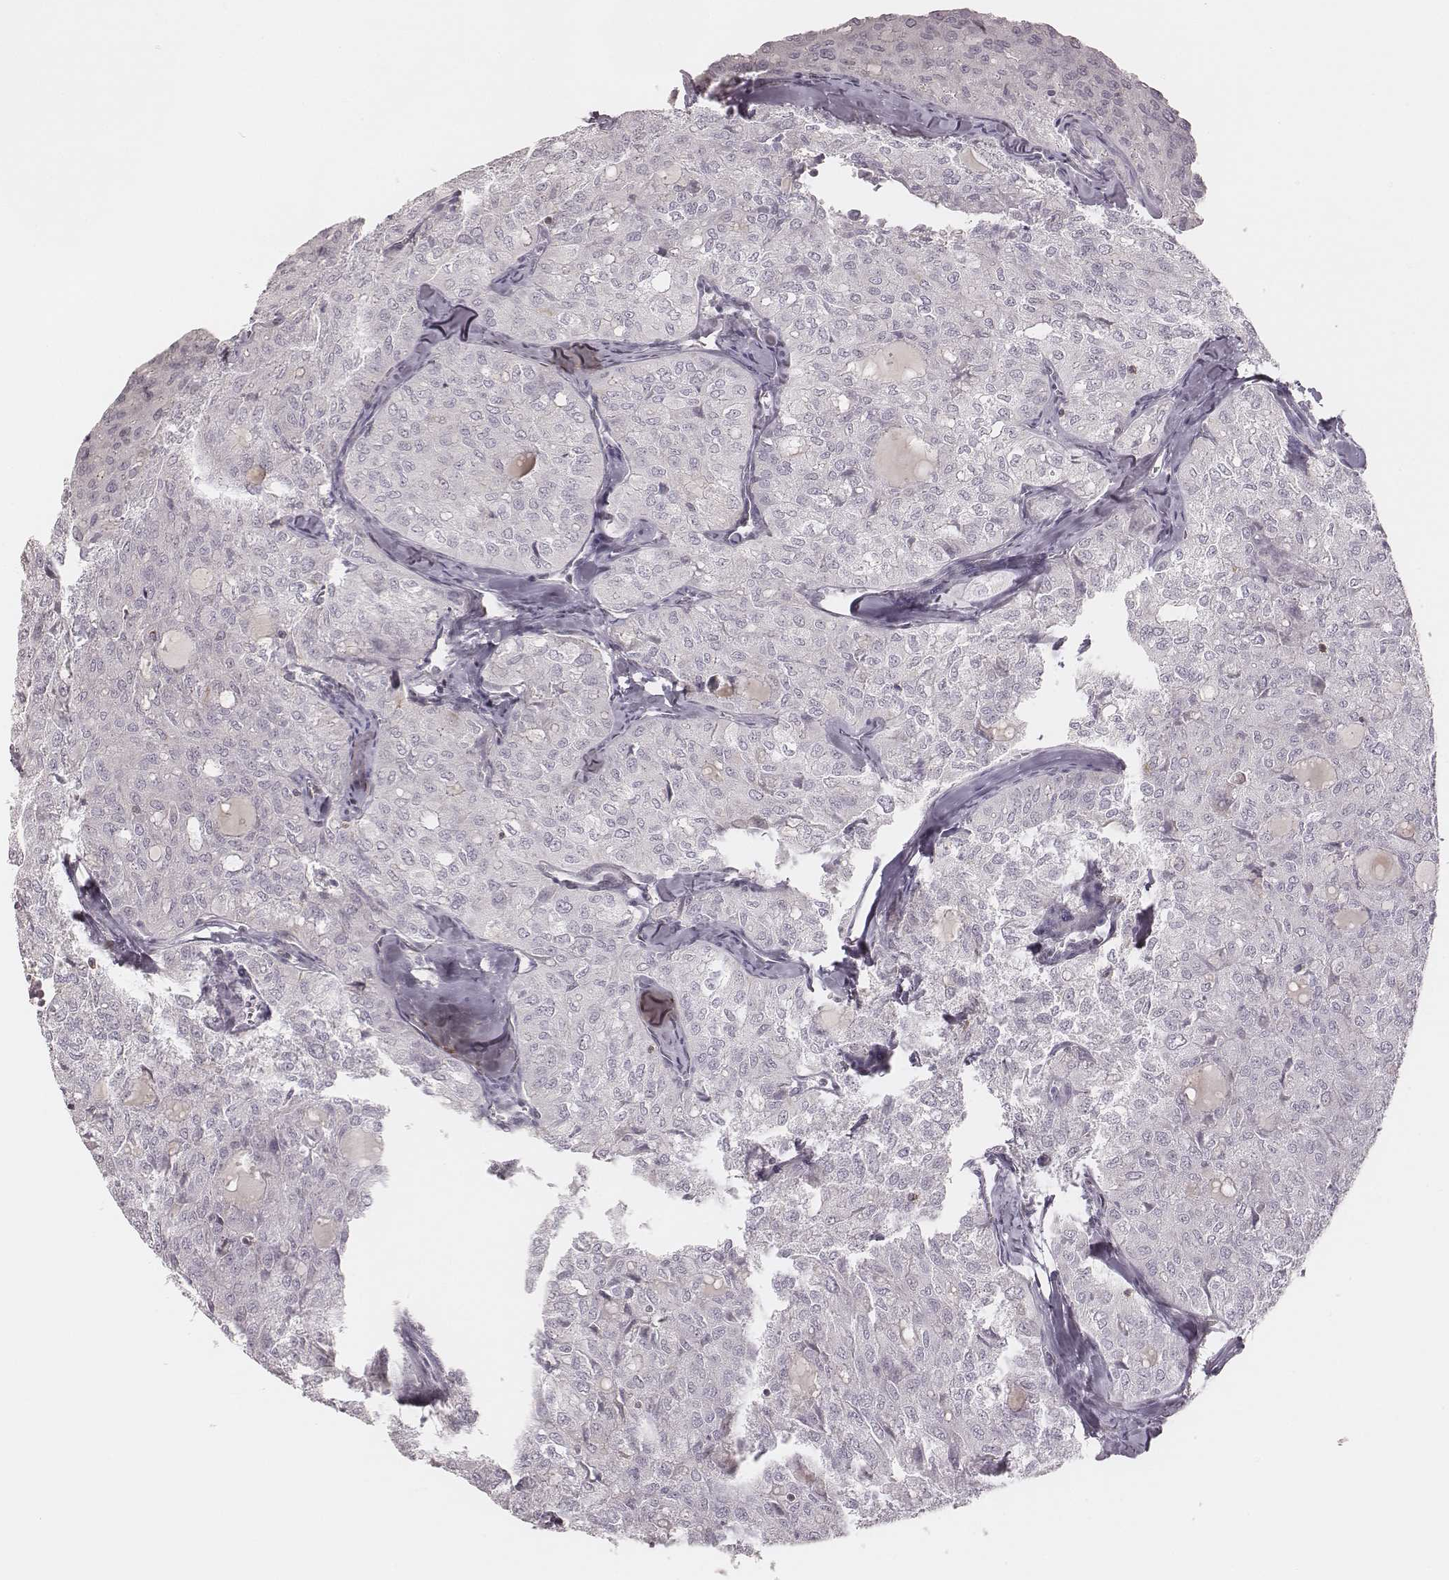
{"staining": {"intensity": "negative", "quantity": "none", "location": "none"}, "tissue": "thyroid cancer", "cell_type": "Tumor cells", "image_type": "cancer", "snomed": [{"axis": "morphology", "description": "Follicular adenoma carcinoma, NOS"}, {"axis": "topography", "description": "Thyroid gland"}], "caption": "Photomicrograph shows no significant protein staining in tumor cells of follicular adenoma carcinoma (thyroid). (Immunohistochemistry, brightfield microscopy, high magnification).", "gene": "MSX1", "patient": {"sex": "male", "age": 75}}